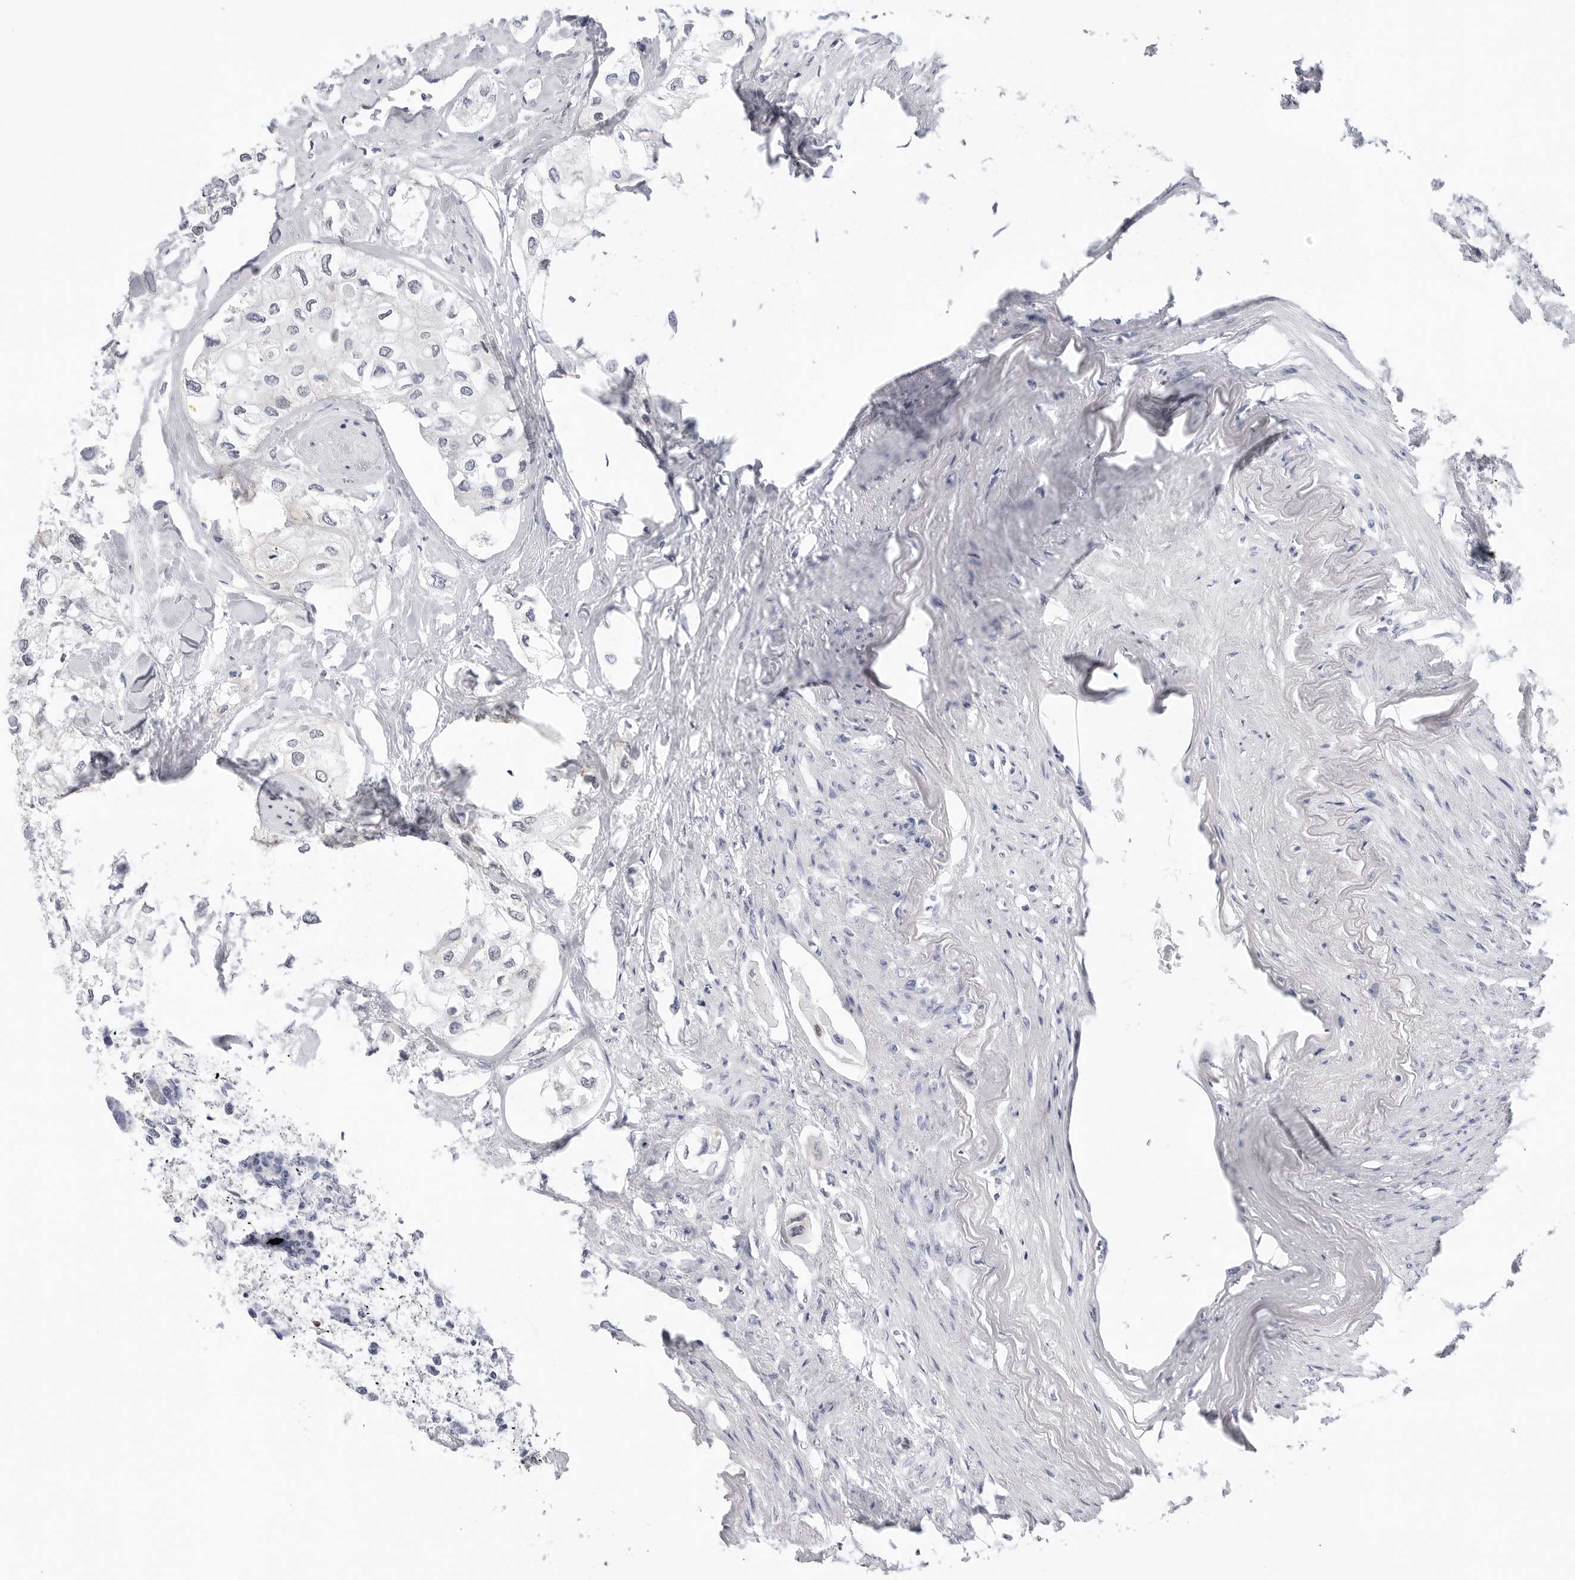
{"staining": {"intensity": "negative", "quantity": "none", "location": "none"}, "tissue": "urothelial cancer", "cell_type": "Tumor cells", "image_type": "cancer", "snomed": [{"axis": "morphology", "description": "Urothelial carcinoma, High grade"}, {"axis": "topography", "description": "Urinary bladder"}], "caption": "Urothelial cancer was stained to show a protein in brown. There is no significant positivity in tumor cells.", "gene": "SLC19A1", "patient": {"sex": "male", "age": 64}}